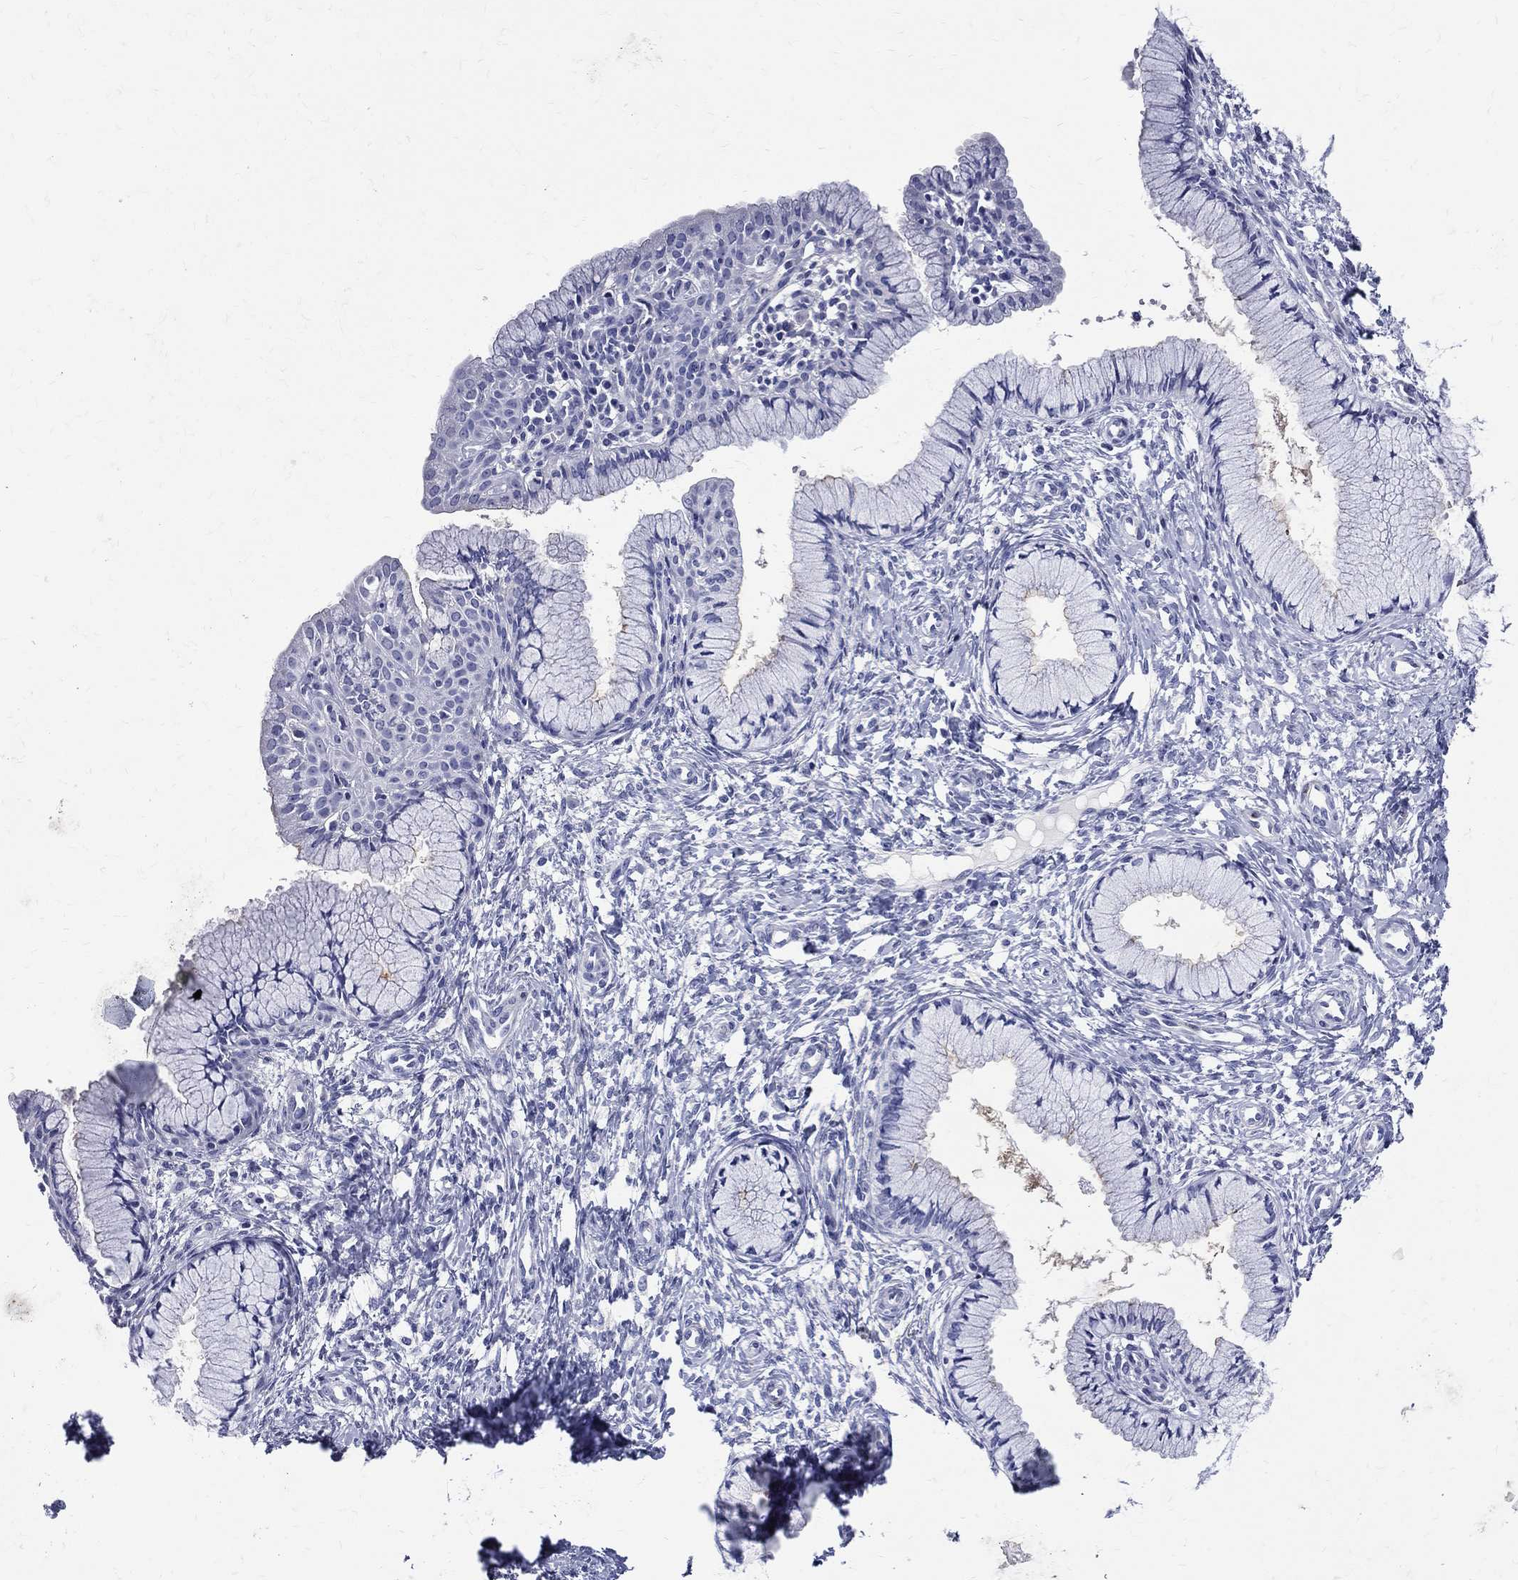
{"staining": {"intensity": "negative", "quantity": "none", "location": "none"}, "tissue": "cervix", "cell_type": "Glandular cells", "image_type": "normal", "snomed": [{"axis": "morphology", "description": "Normal tissue, NOS"}, {"axis": "topography", "description": "Cervix"}], "caption": "Immunohistochemistry (IHC) of unremarkable human cervix shows no expression in glandular cells.", "gene": "ACE2", "patient": {"sex": "female", "age": 37}}